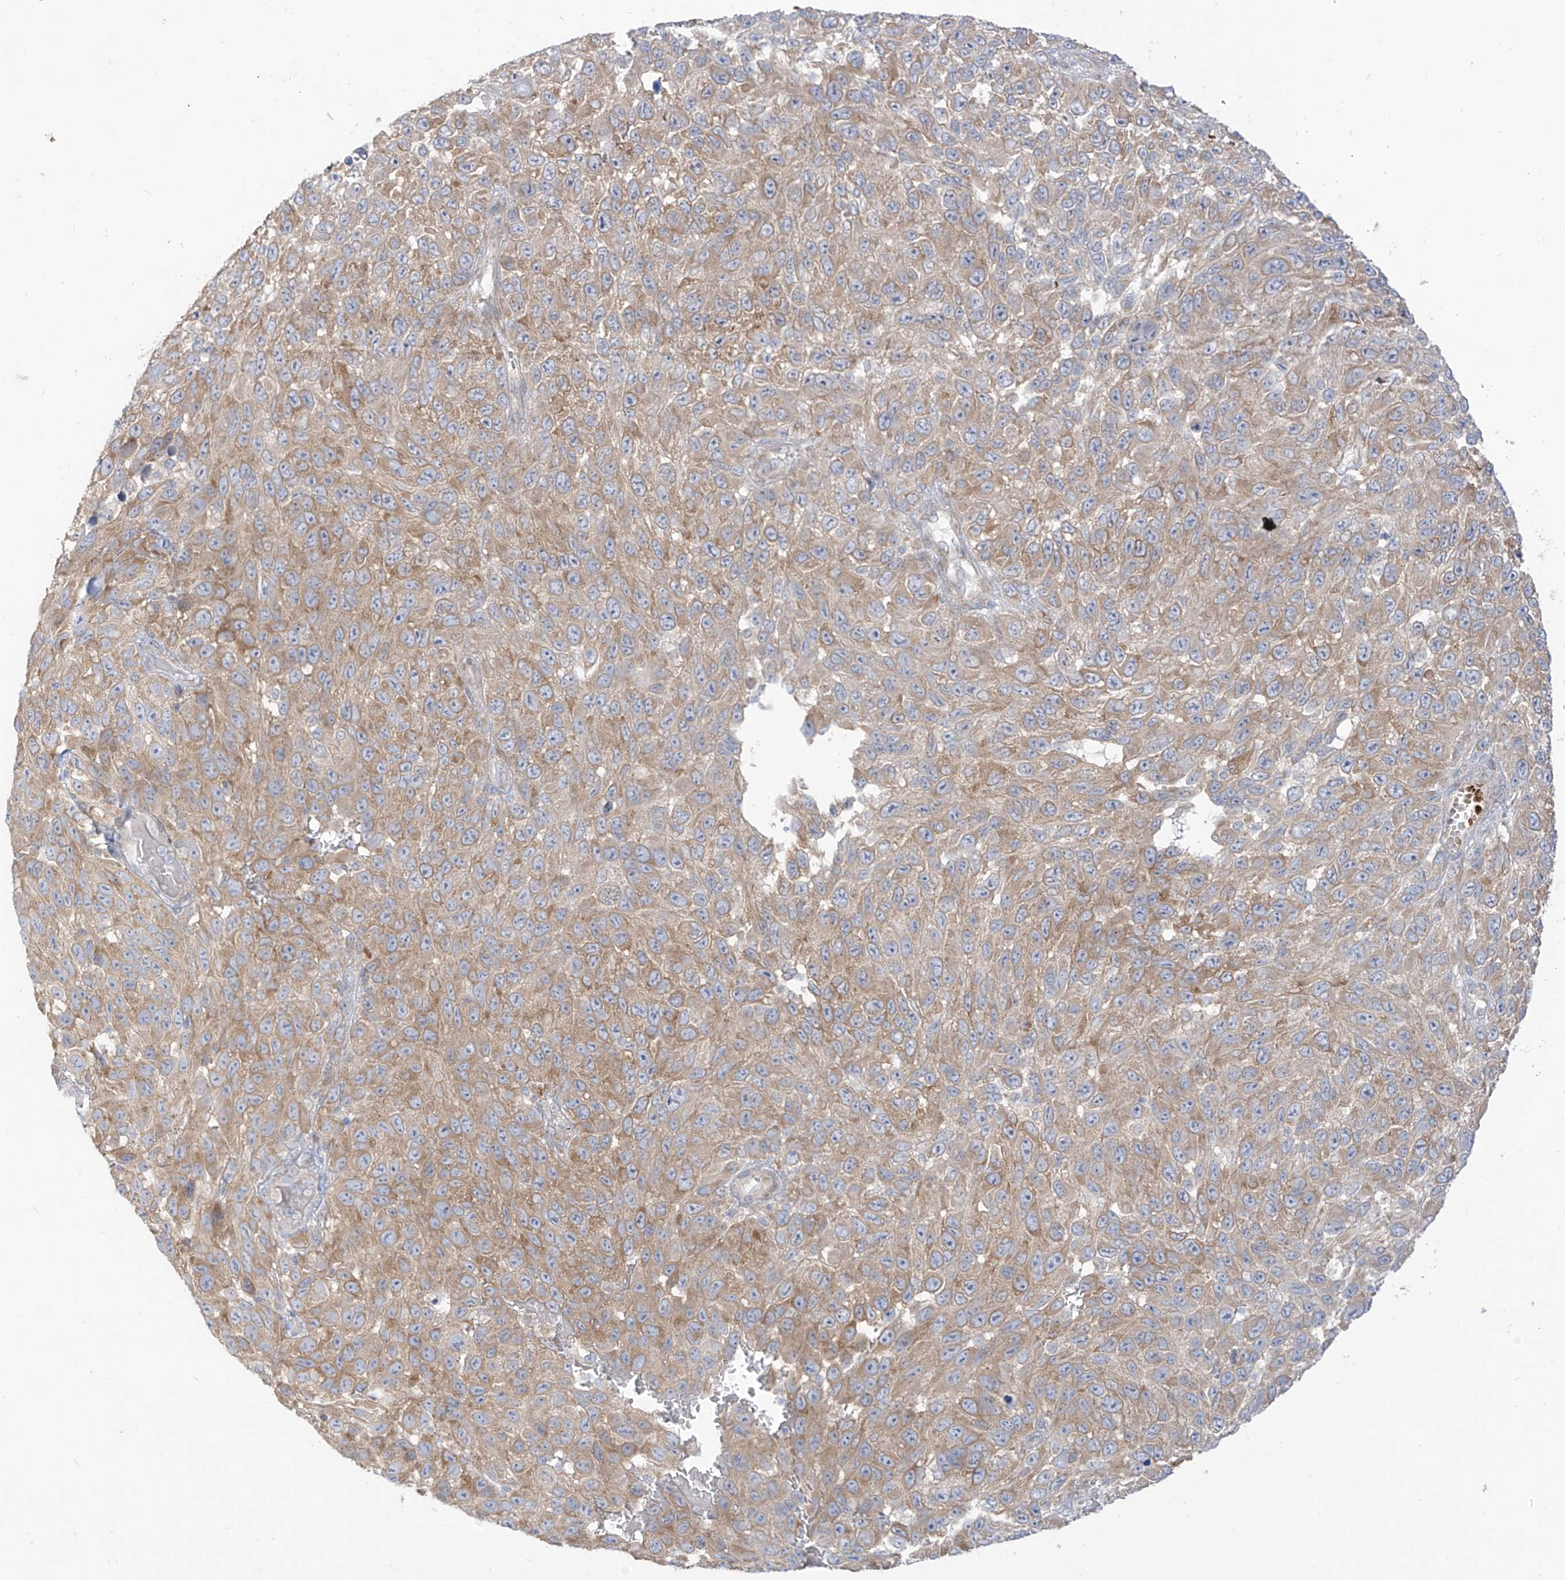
{"staining": {"intensity": "moderate", "quantity": "25%-75%", "location": "cytoplasmic/membranous"}, "tissue": "melanoma", "cell_type": "Tumor cells", "image_type": "cancer", "snomed": [{"axis": "morphology", "description": "Malignant melanoma, NOS"}, {"axis": "topography", "description": "Skin"}], "caption": "Human malignant melanoma stained with a protein marker reveals moderate staining in tumor cells.", "gene": "ARHGEF40", "patient": {"sex": "female", "age": 96}}